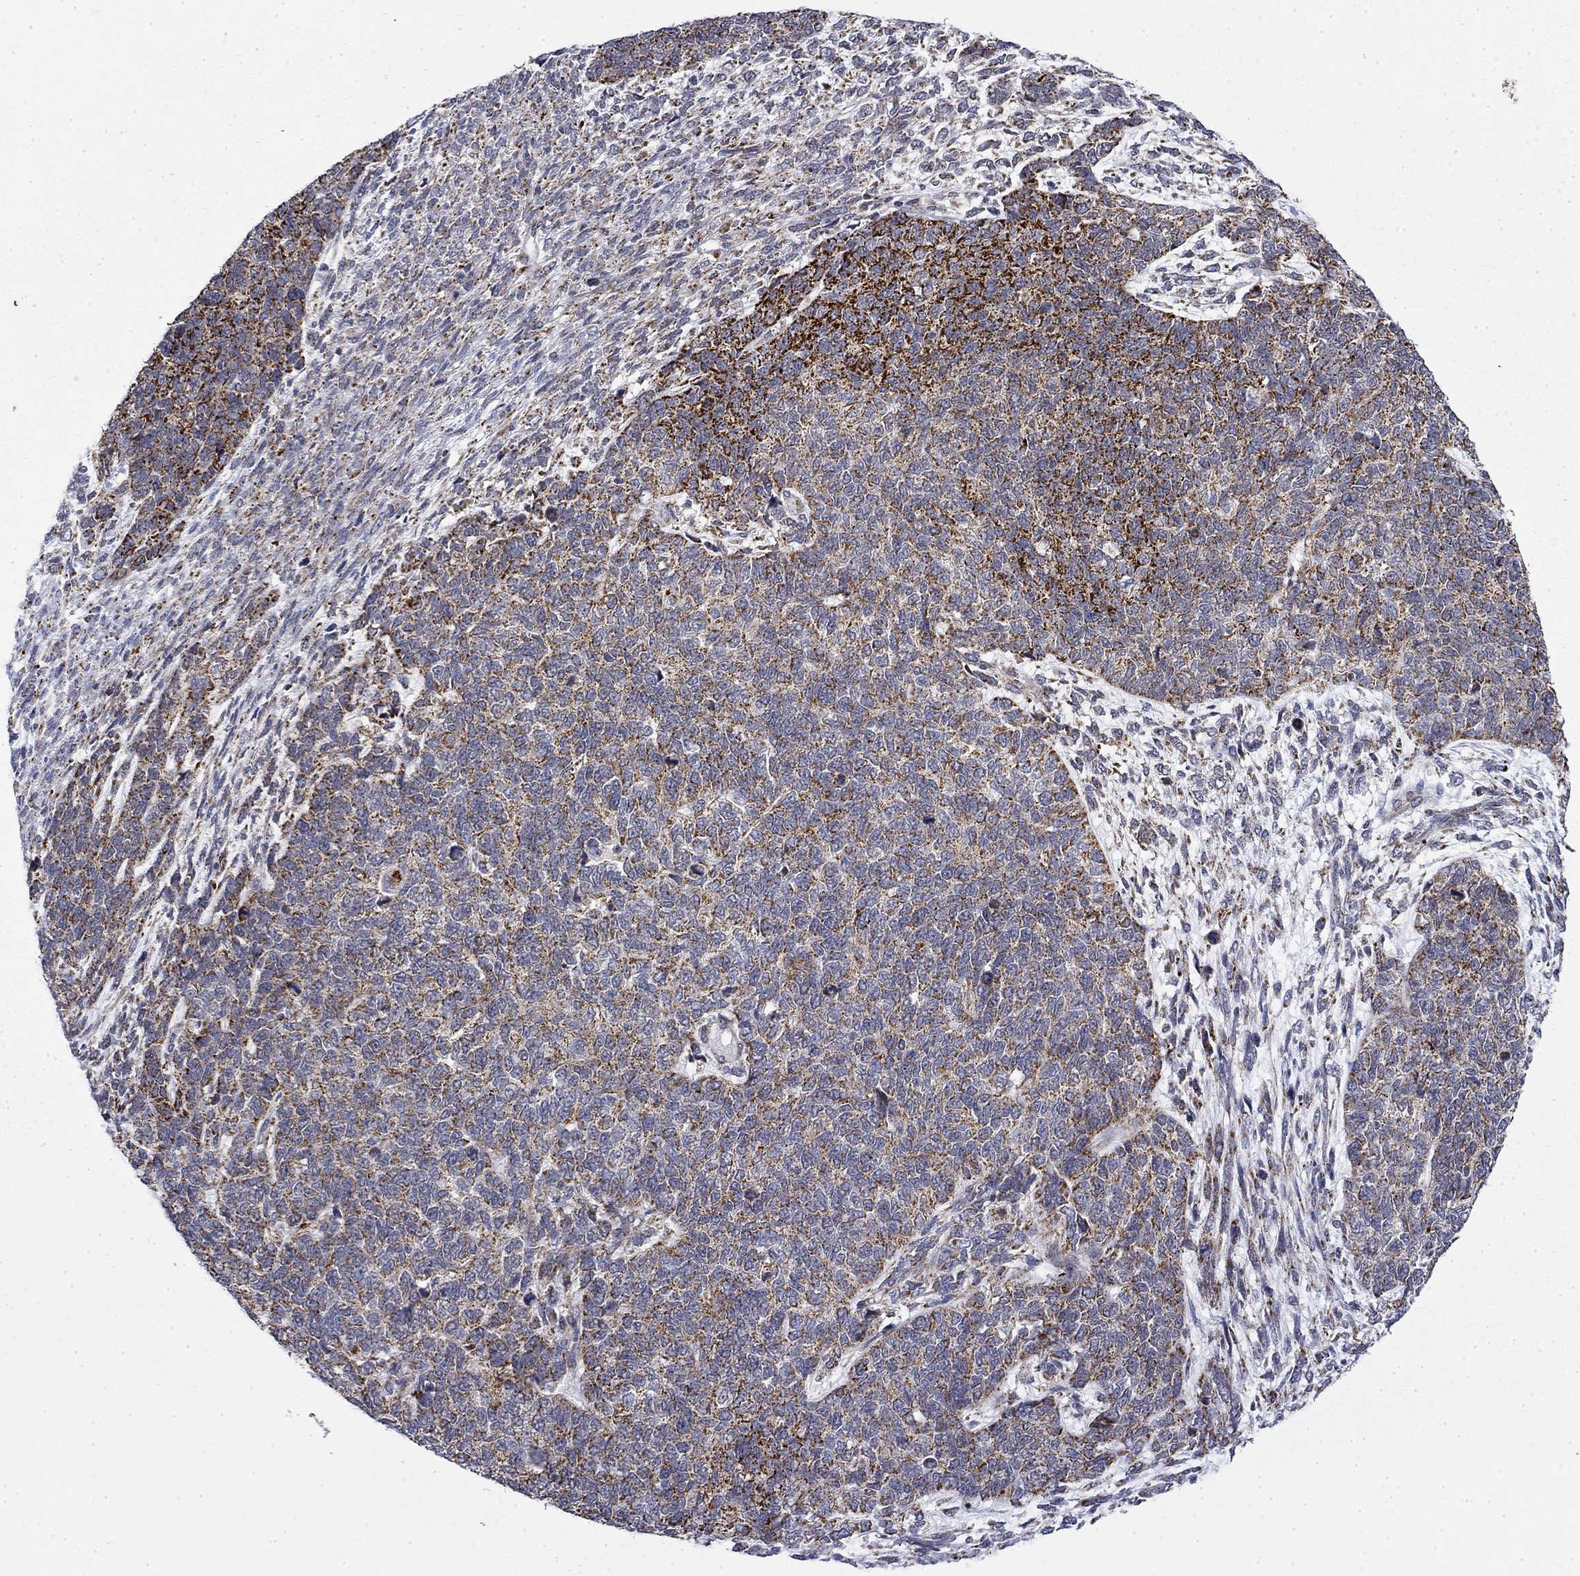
{"staining": {"intensity": "strong", "quantity": "<25%", "location": "cytoplasmic/membranous"}, "tissue": "cervical cancer", "cell_type": "Tumor cells", "image_type": "cancer", "snomed": [{"axis": "morphology", "description": "Squamous cell carcinoma, NOS"}, {"axis": "topography", "description": "Cervix"}], "caption": "Immunohistochemistry (IHC) (DAB) staining of human cervical cancer (squamous cell carcinoma) demonstrates strong cytoplasmic/membranous protein expression in about <25% of tumor cells.", "gene": "PCBP3", "patient": {"sex": "female", "age": 63}}